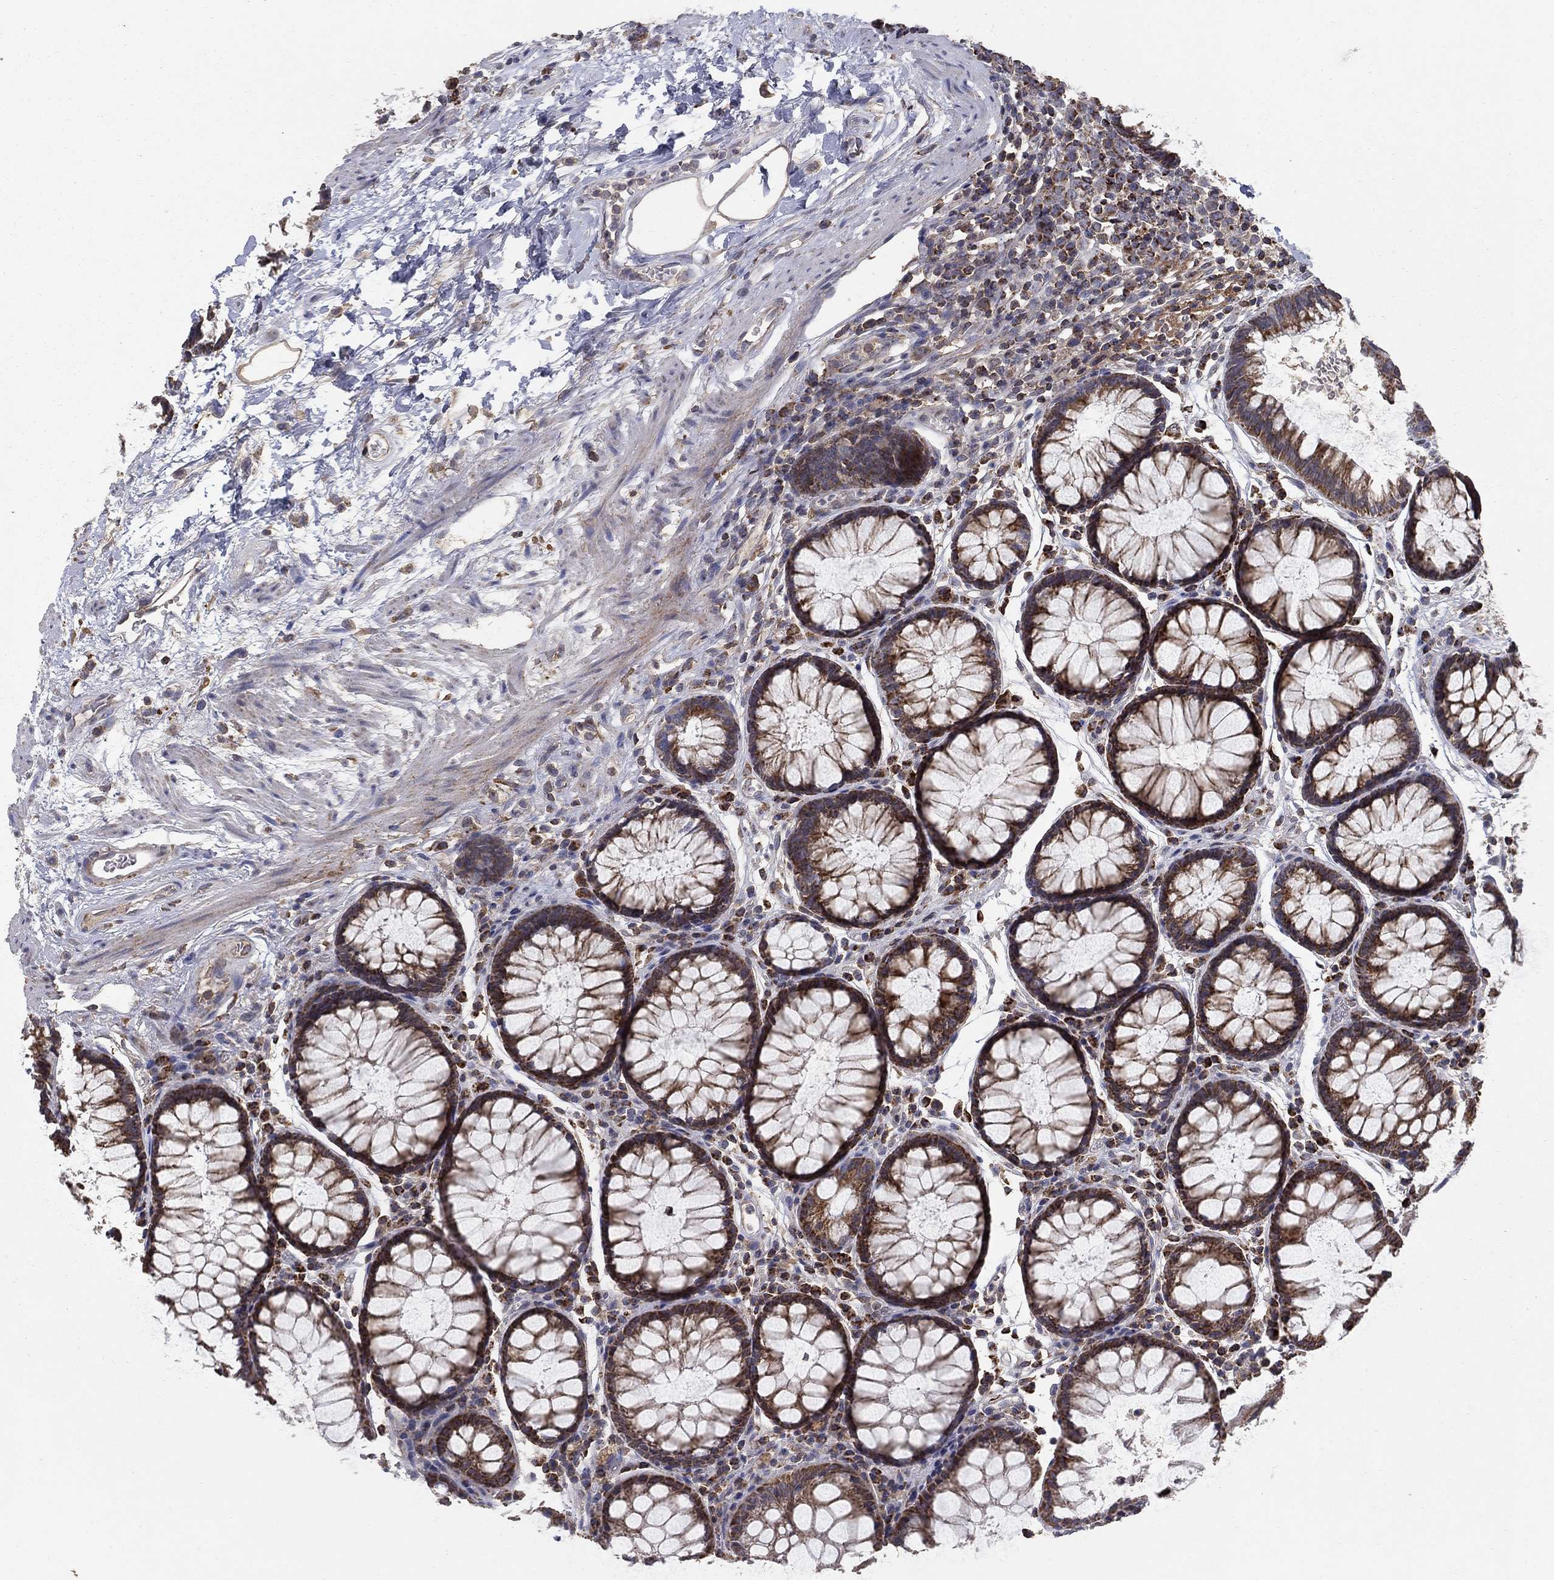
{"staining": {"intensity": "strong", "quantity": ">75%", "location": "cytoplasmic/membranous"}, "tissue": "rectum", "cell_type": "Glandular cells", "image_type": "normal", "snomed": [{"axis": "morphology", "description": "Normal tissue, NOS"}, {"axis": "topography", "description": "Rectum"}], "caption": "DAB immunohistochemical staining of unremarkable human rectum shows strong cytoplasmic/membranous protein staining in approximately >75% of glandular cells.", "gene": "GPSM1", "patient": {"sex": "female", "age": 68}}